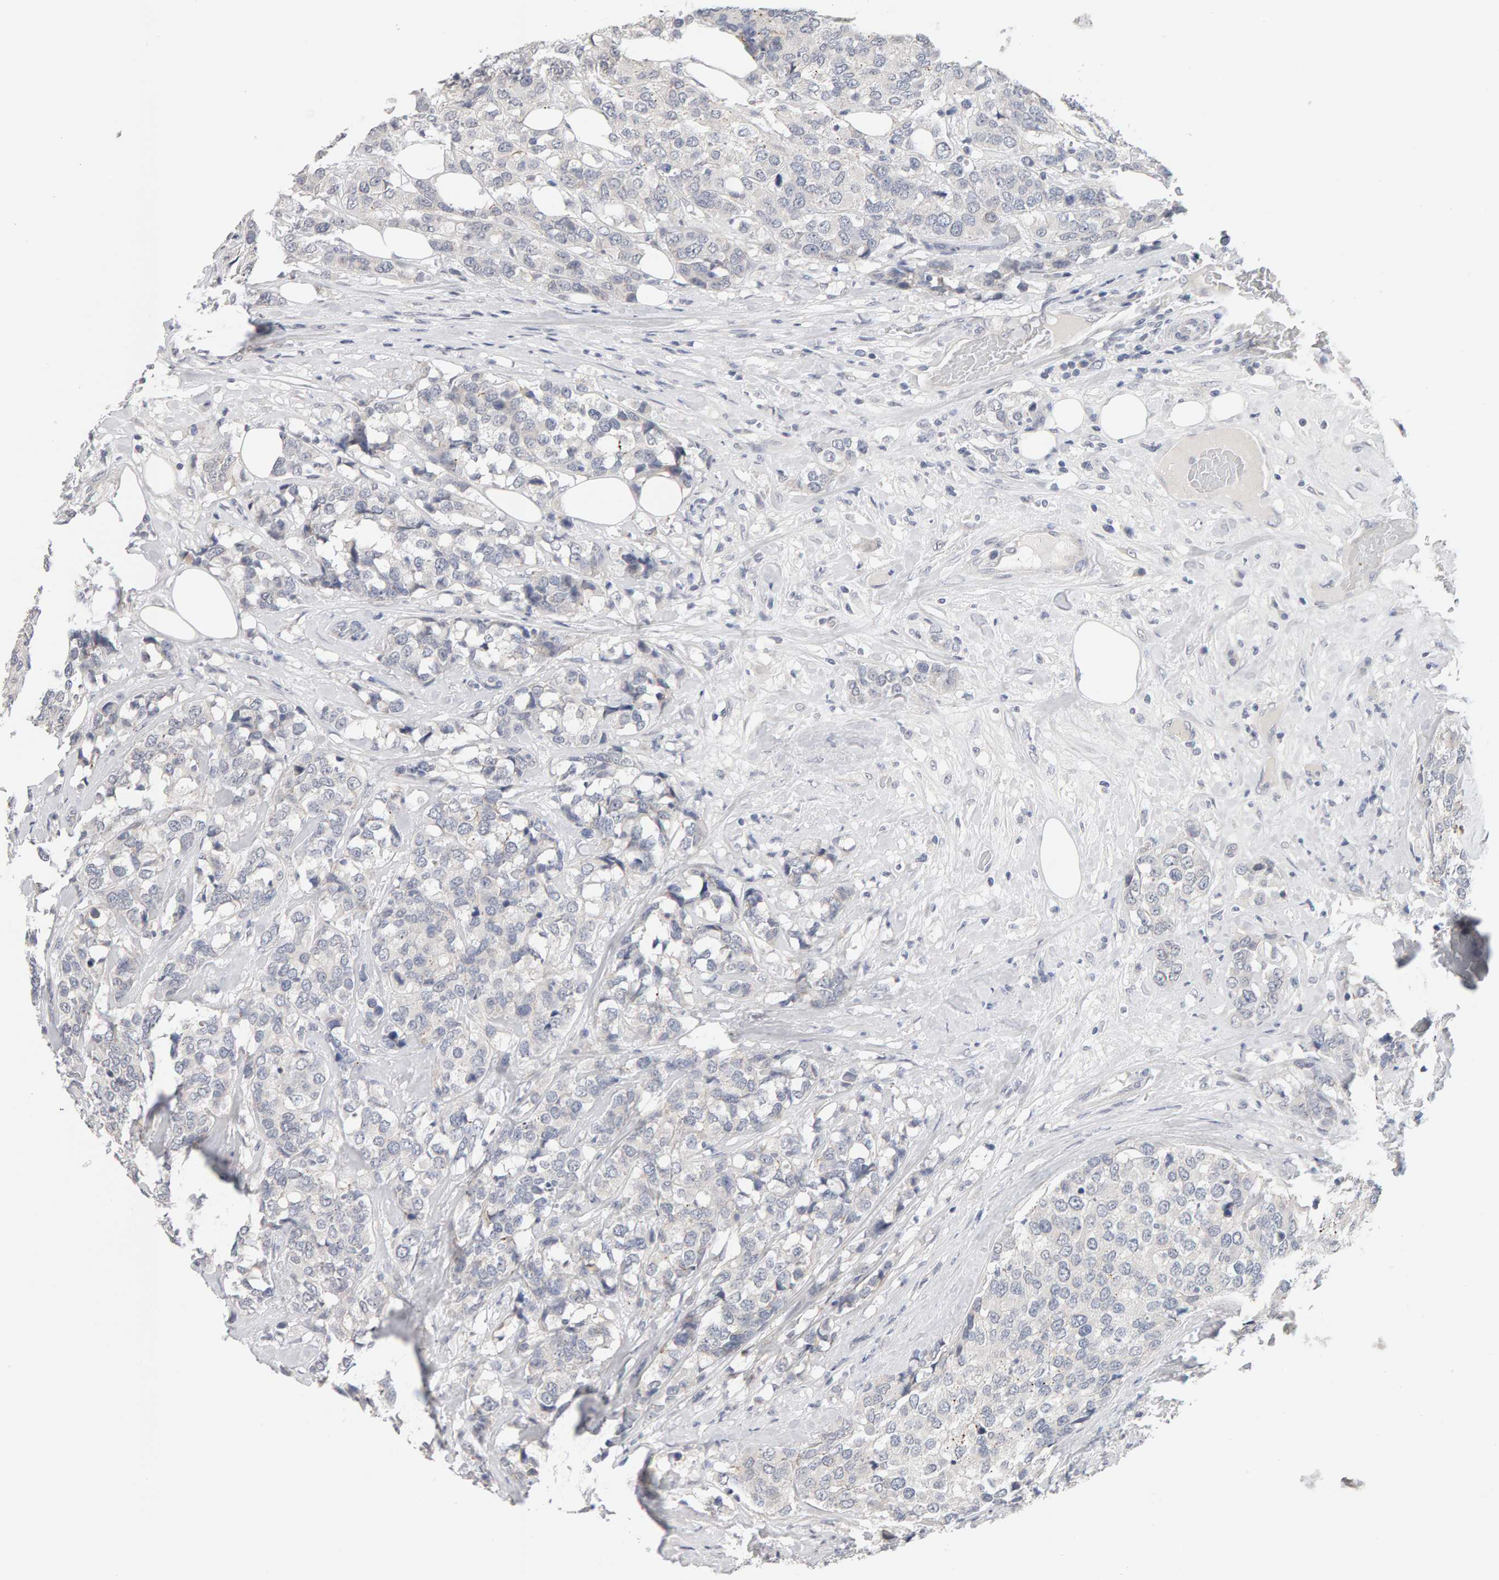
{"staining": {"intensity": "negative", "quantity": "none", "location": "none"}, "tissue": "breast cancer", "cell_type": "Tumor cells", "image_type": "cancer", "snomed": [{"axis": "morphology", "description": "Lobular carcinoma"}, {"axis": "topography", "description": "Breast"}], "caption": "DAB (3,3'-diaminobenzidine) immunohistochemical staining of human breast cancer (lobular carcinoma) reveals no significant staining in tumor cells.", "gene": "HNF4A", "patient": {"sex": "female", "age": 59}}